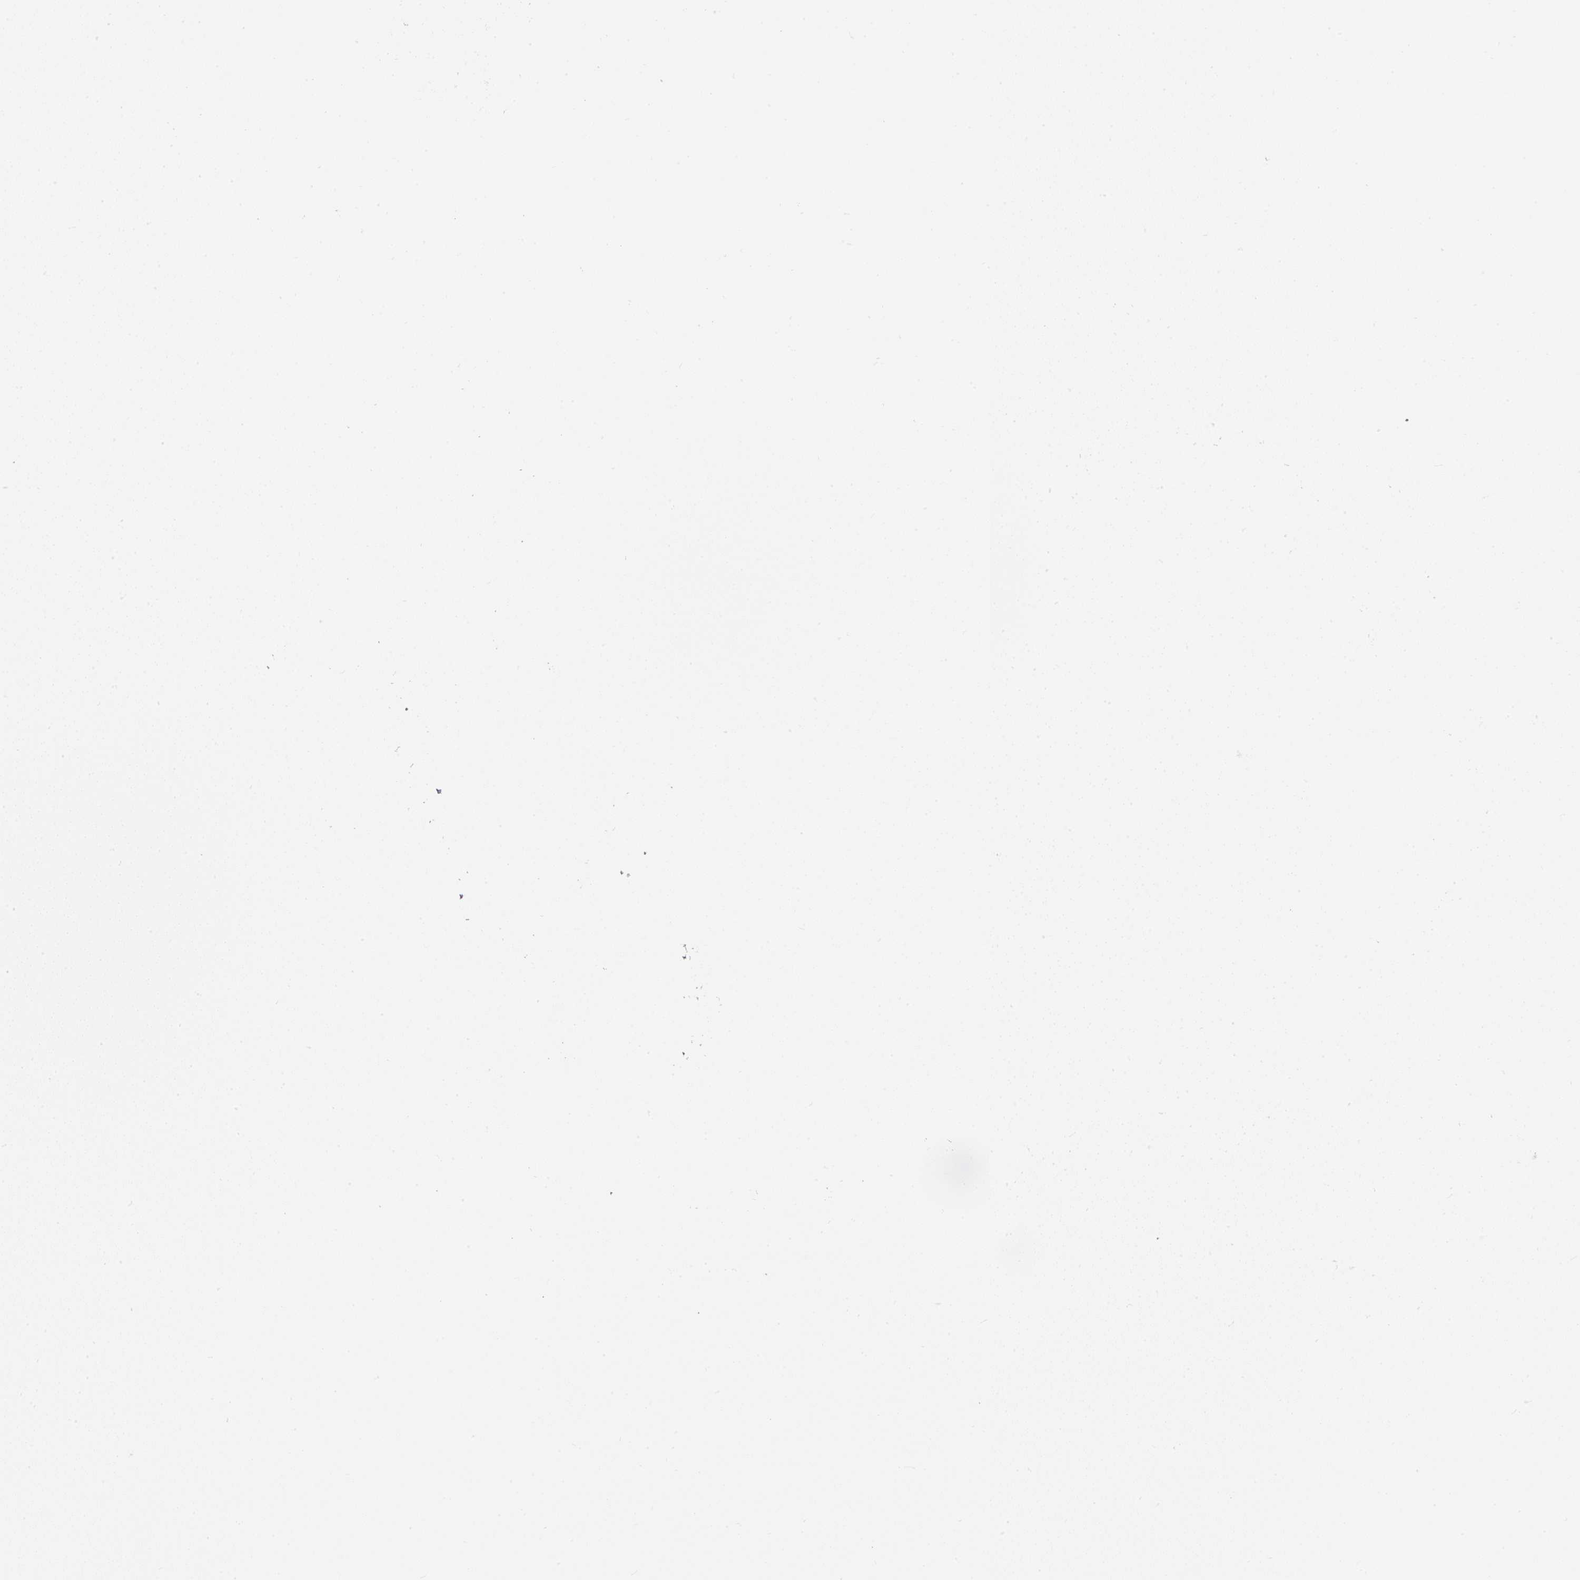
{"staining": {"intensity": "weak", "quantity": ">75%", "location": "cytoplasmic/membranous"}, "tissue": "pancreatic cancer", "cell_type": "Tumor cells", "image_type": "cancer", "snomed": [{"axis": "morphology", "description": "Adenocarcinoma, NOS"}, {"axis": "topography", "description": "Pancreas"}], "caption": "Immunohistochemistry of human pancreatic adenocarcinoma demonstrates low levels of weak cytoplasmic/membranous expression in about >75% of tumor cells.", "gene": "MTHFD1L", "patient": {"sex": "male", "age": 71}}